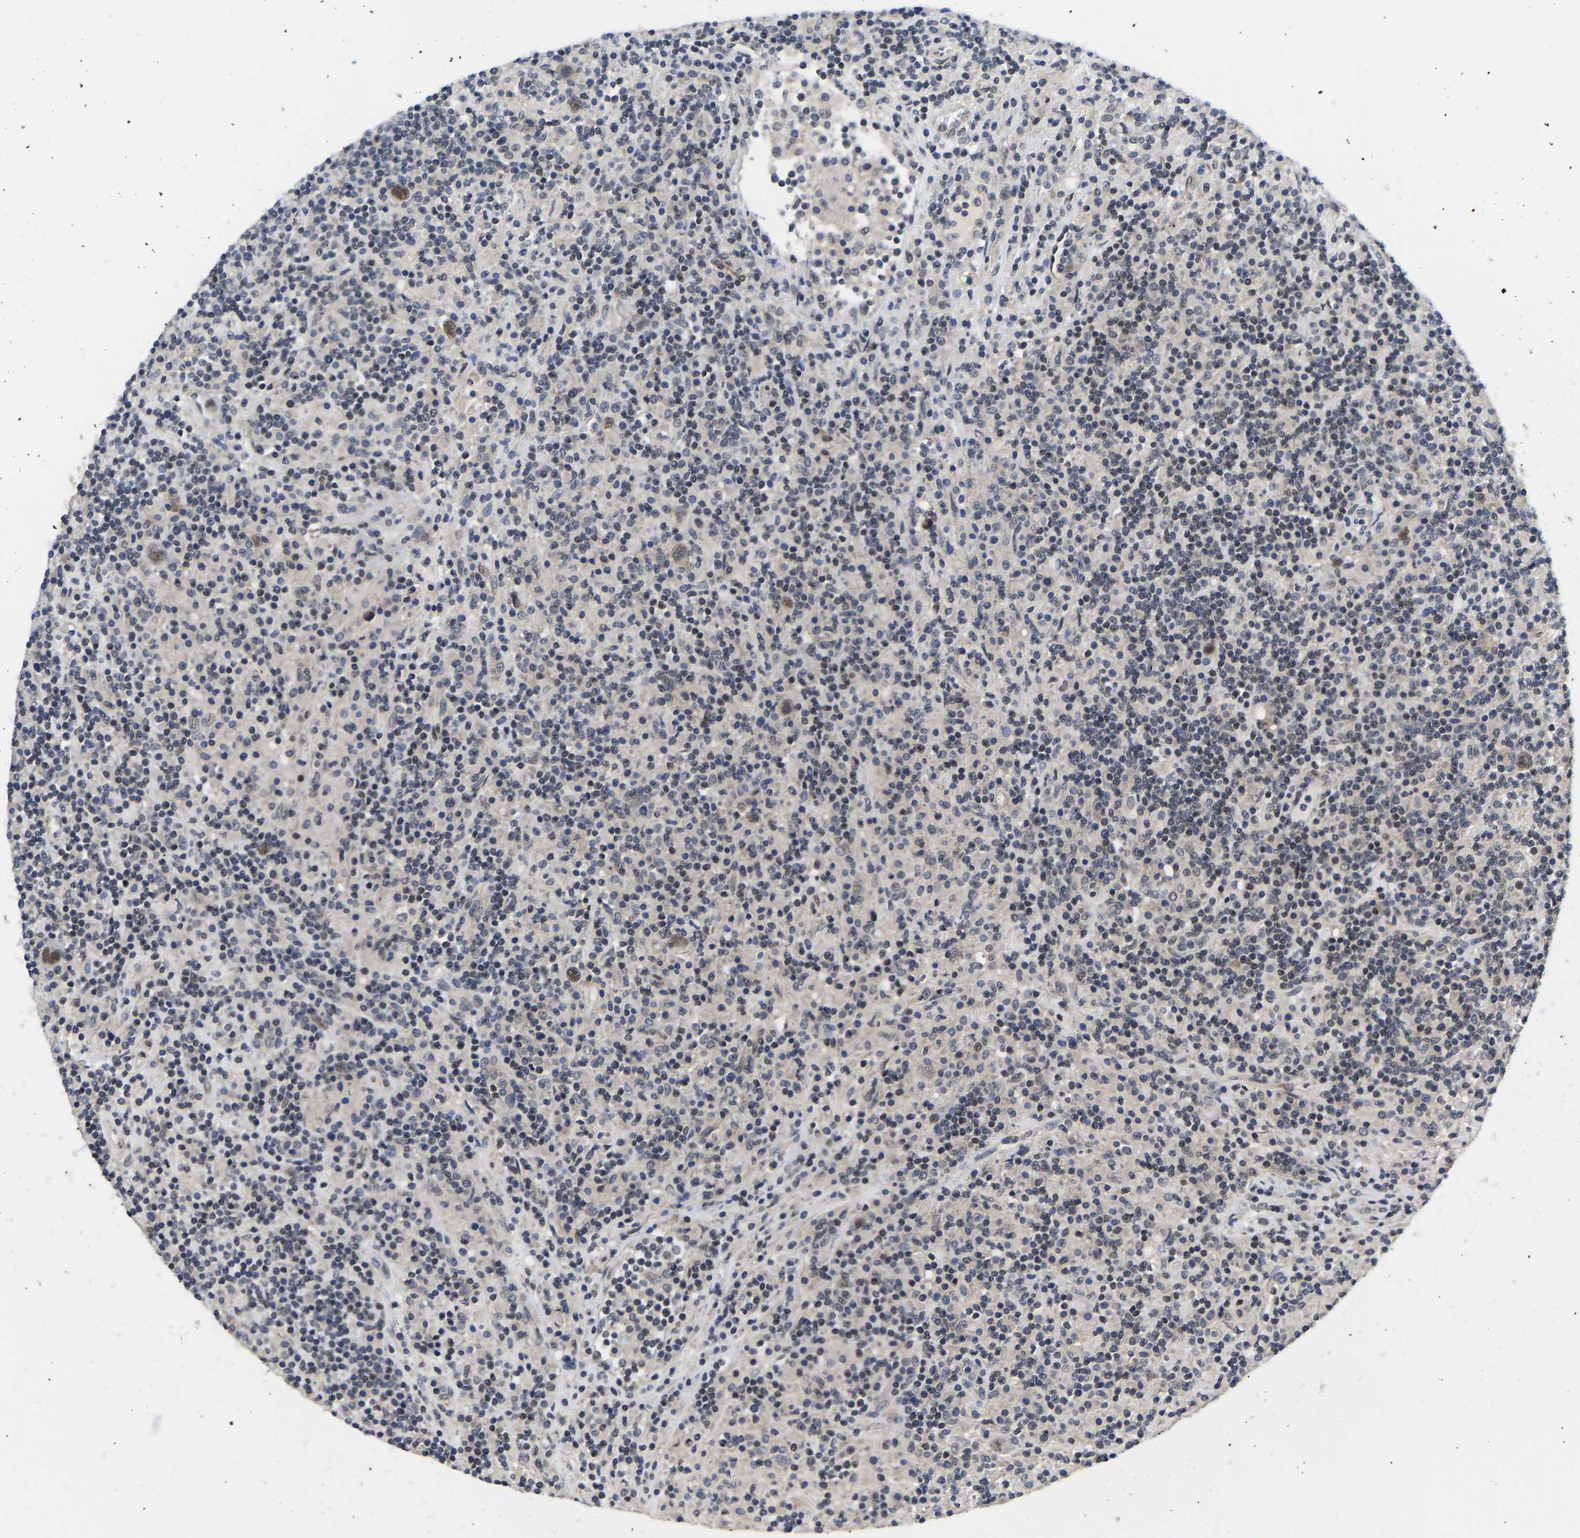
{"staining": {"intensity": "weak", "quantity": "<25%", "location": "nuclear"}, "tissue": "lymphoma", "cell_type": "Tumor cells", "image_type": "cancer", "snomed": [{"axis": "morphology", "description": "Hodgkin's disease, NOS"}, {"axis": "topography", "description": "Lymph node"}], "caption": "The image exhibits no significant staining in tumor cells of Hodgkin's disease. The staining was performed using DAB to visualize the protein expression in brown, while the nuclei were stained in blue with hematoxylin (Magnification: 20x).", "gene": "METTL16", "patient": {"sex": "male", "age": 70}}